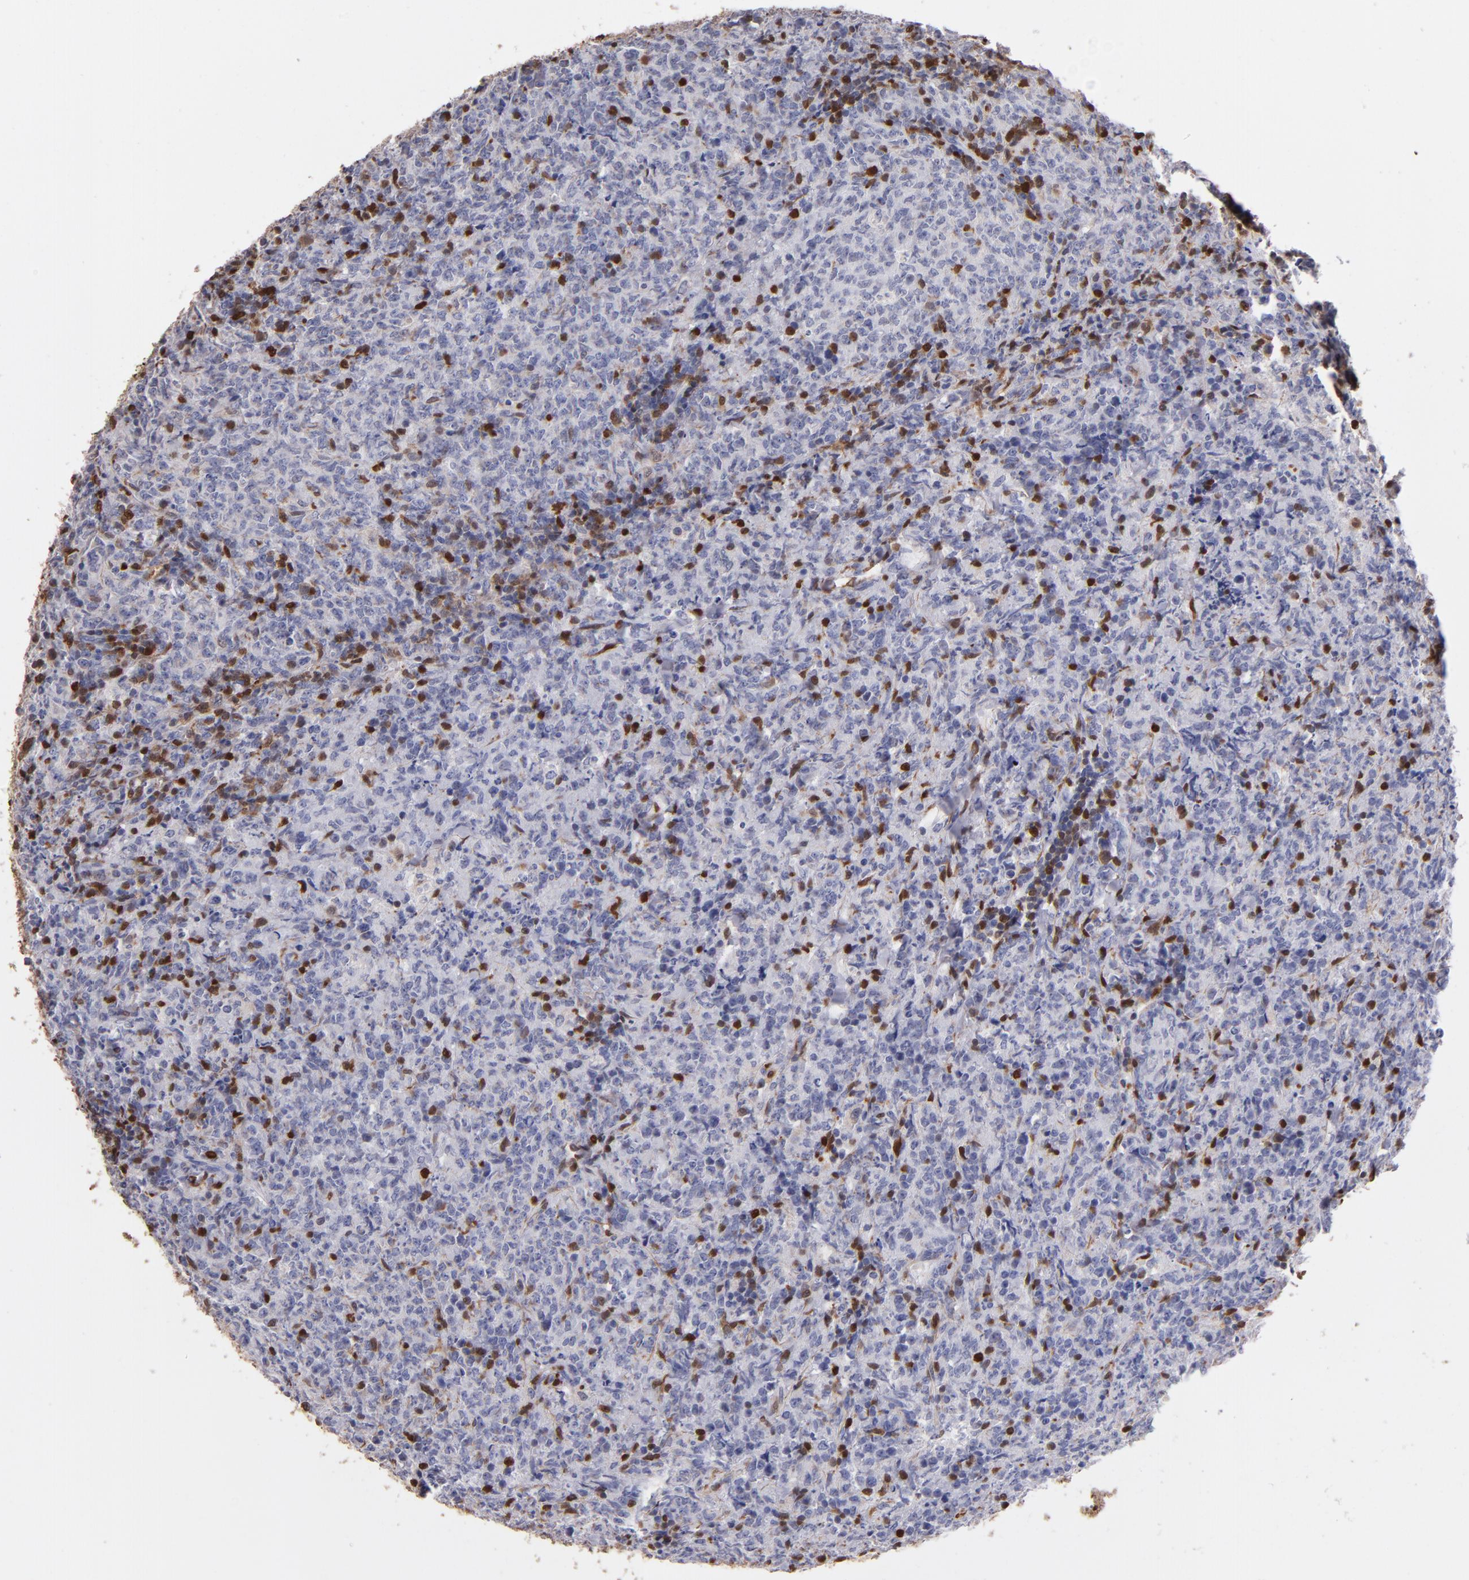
{"staining": {"intensity": "negative", "quantity": "none", "location": "none"}, "tissue": "lymphoma", "cell_type": "Tumor cells", "image_type": "cancer", "snomed": [{"axis": "morphology", "description": "Malignant lymphoma, non-Hodgkin's type, High grade"}, {"axis": "topography", "description": "Tonsil"}], "caption": "Immunohistochemistry of human lymphoma demonstrates no staining in tumor cells.", "gene": "S100A4", "patient": {"sex": "female", "age": 36}}